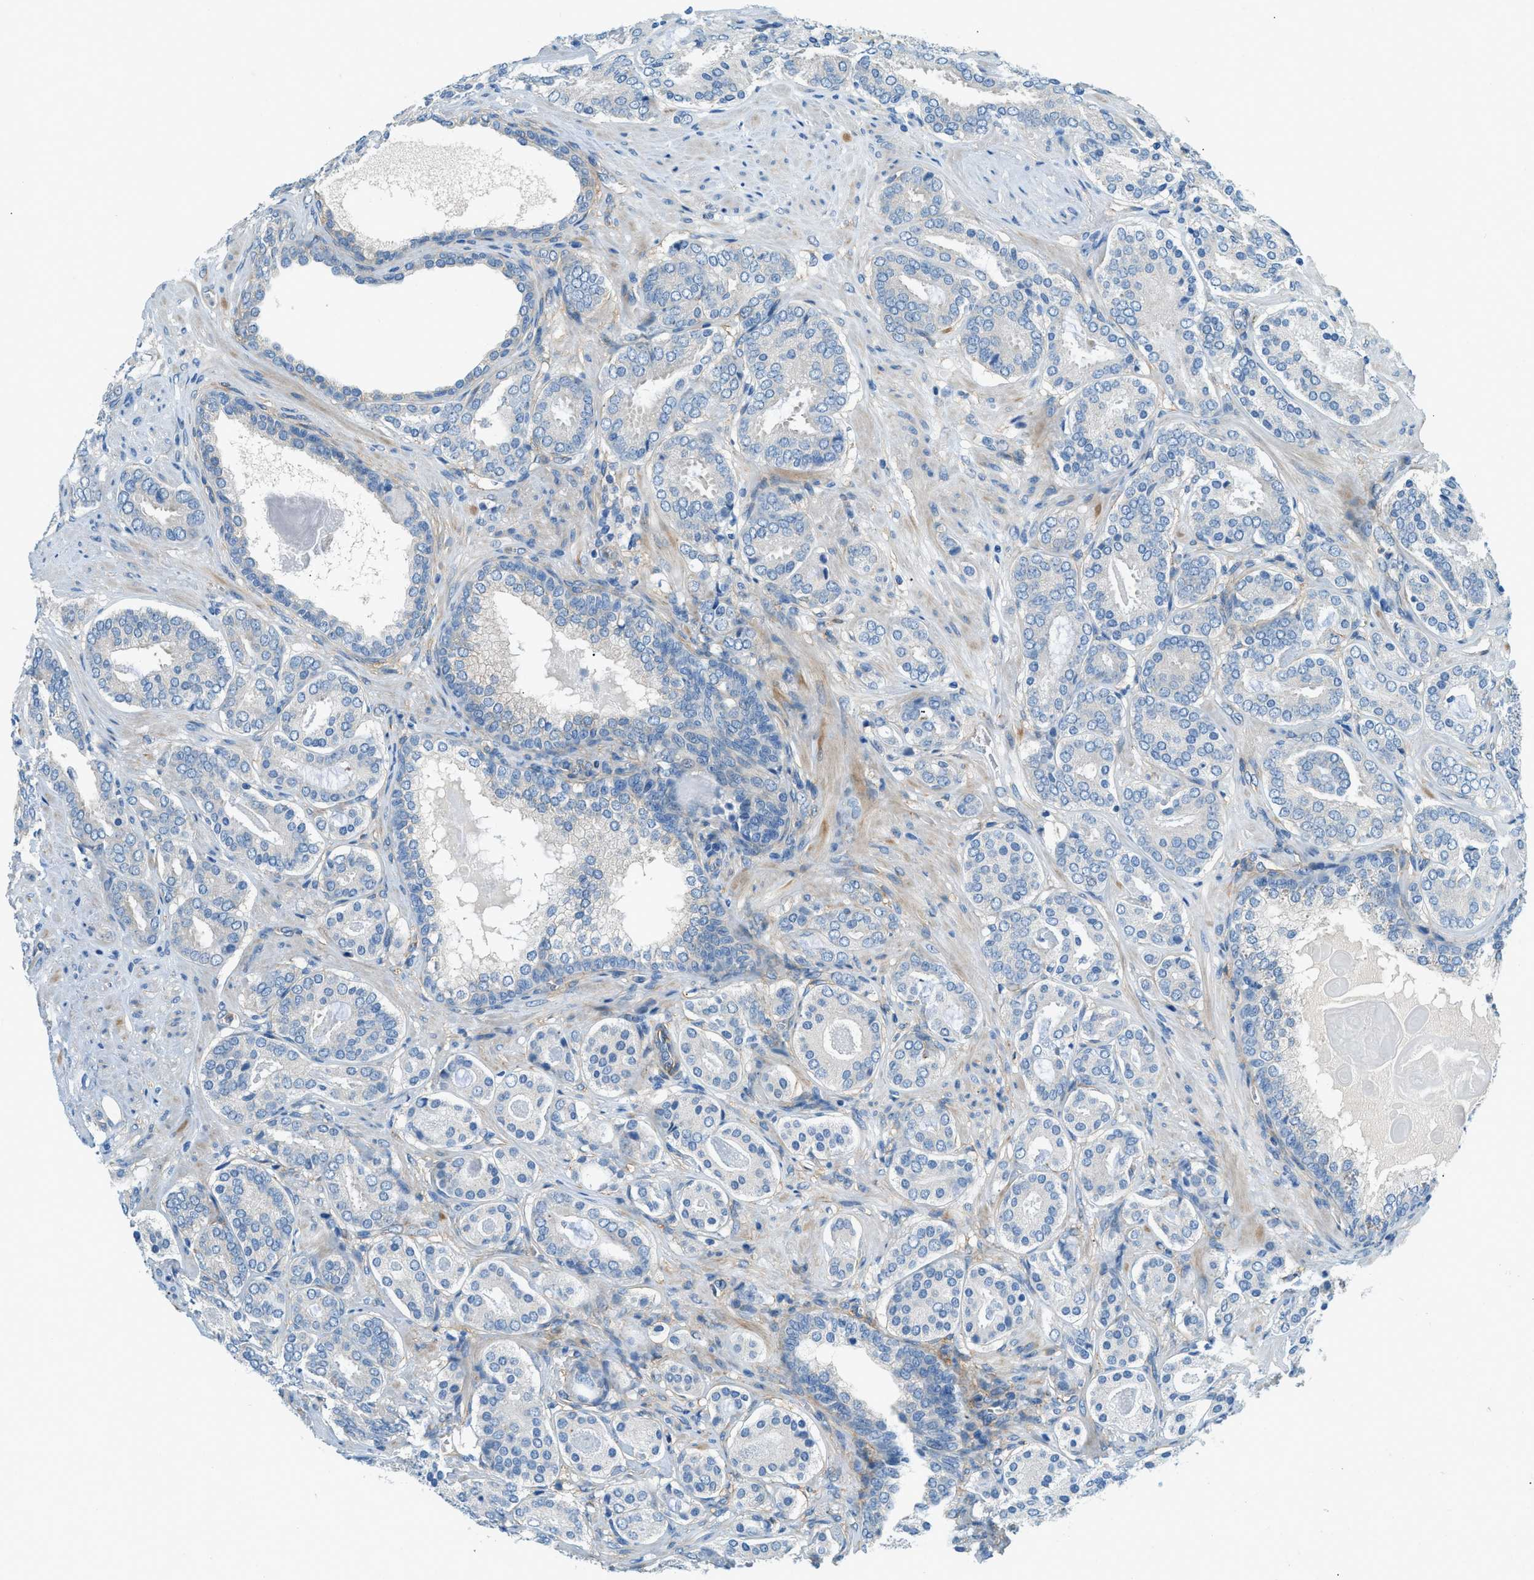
{"staining": {"intensity": "negative", "quantity": "none", "location": "none"}, "tissue": "prostate cancer", "cell_type": "Tumor cells", "image_type": "cancer", "snomed": [{"axis": "morphology", "description": "Adenocarcinoma, Low grade"}, {"axis": "topography", "description": "Prostate"}], "caption": "The immunohistochemistry (IHC) histopathology image has no significant staining in tumor cells of prostate low-grade adenocarcinoma tissue.", "gene": "ZNF367", "patient": {"sex": "male", "age": 69}}